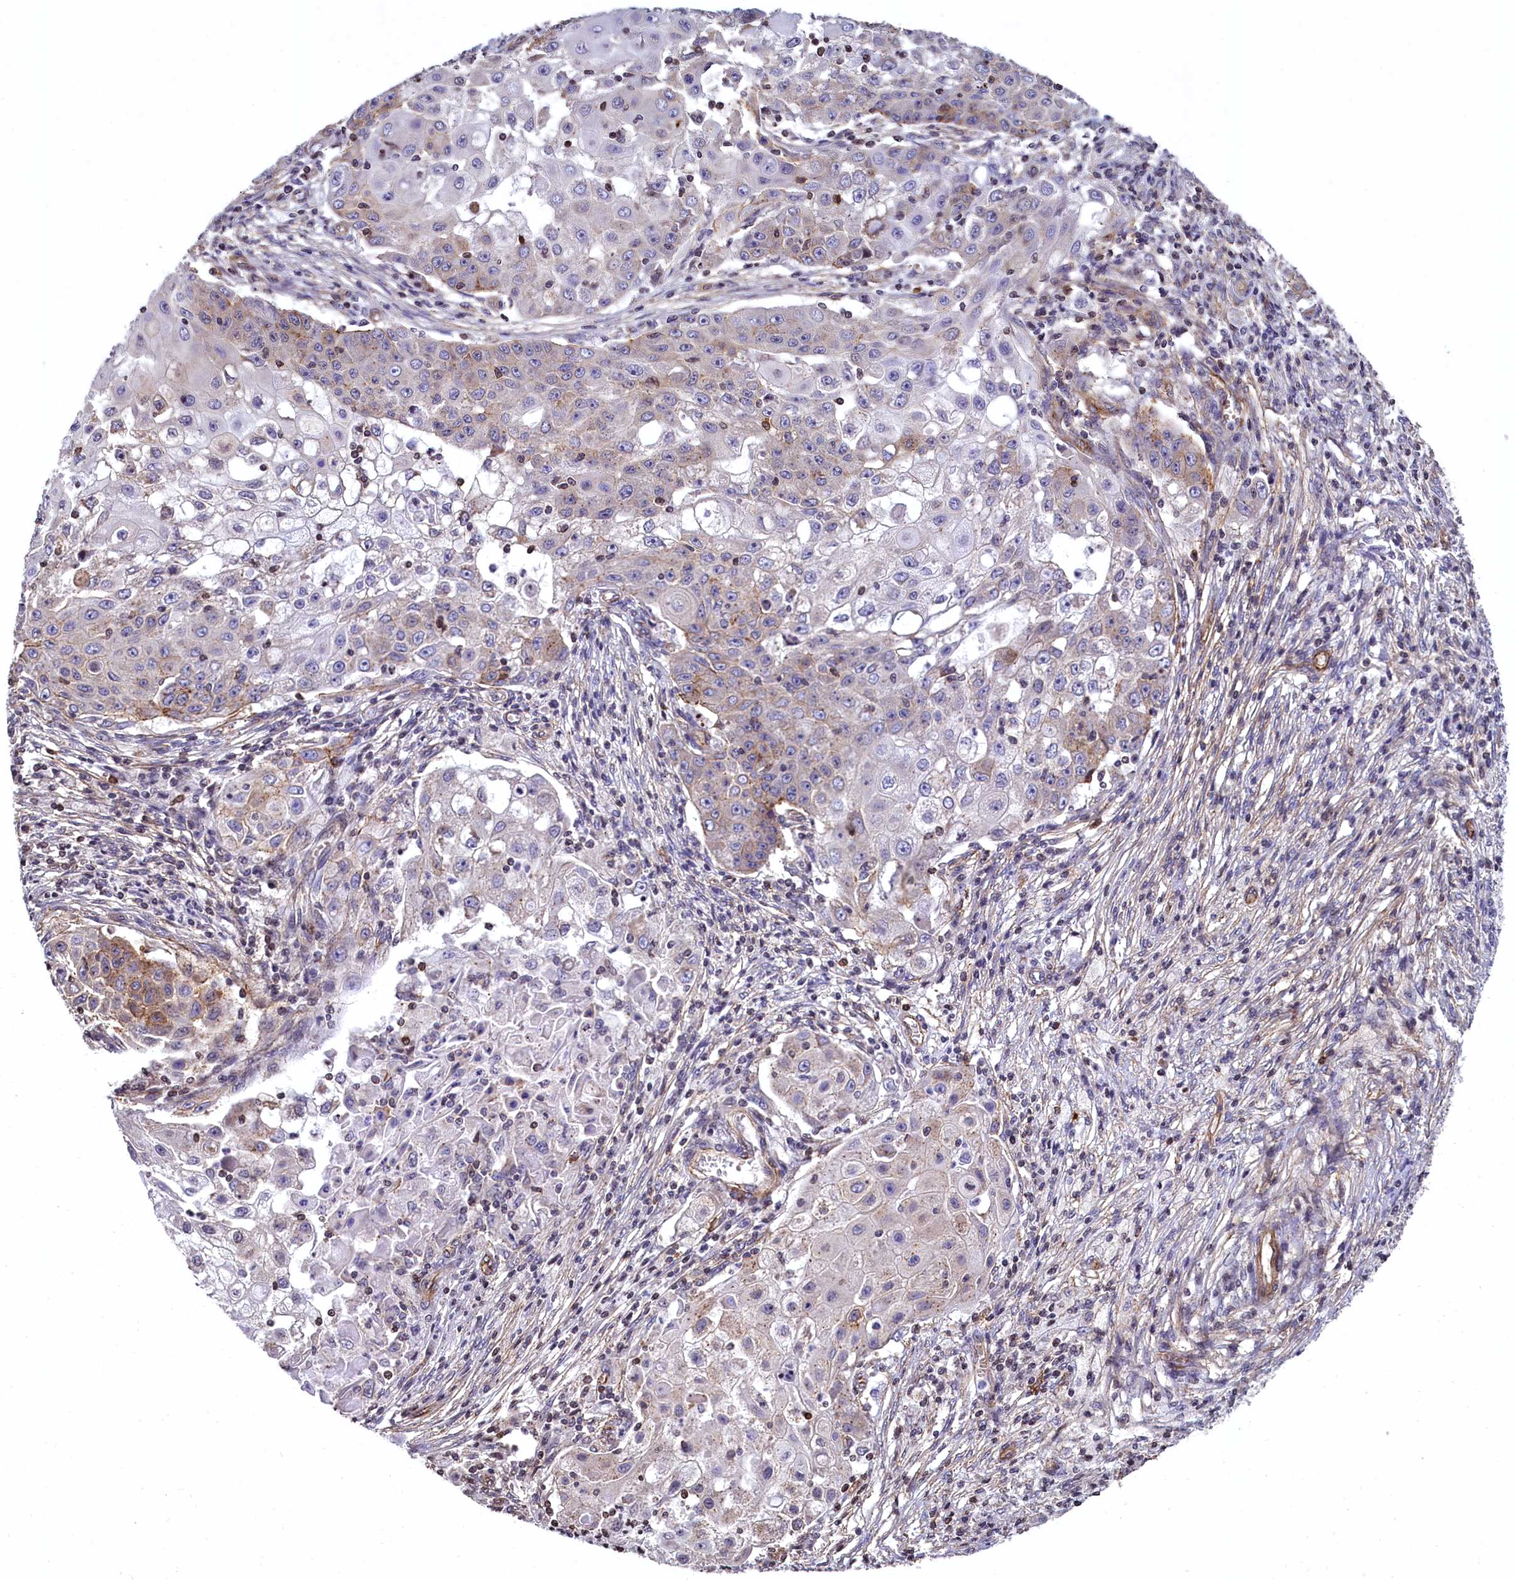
{"staining": {"intensity": "moderate", "quantity": "<25%", "location": "cytoplasmic/membranous"}, "tissue": "ovarian cancer", "cell_type": "Tumor cells", "image_type": "cancer", "snomed": [{"axis": "morphology", "description": "Carcinoma, endometroid"}, {"axis": "topography", "description": "Ovary"}], "caption": "This histopathology image reveals ovarian cancer stained with IHC to label a protein in brown. The cytoplasmic/membranous of tumor cells show moderate positivity for the protein. Nuclei are counter-stained blue.", "gene": "ZNF2", "patient": {"sex": "female", "age": 42}}